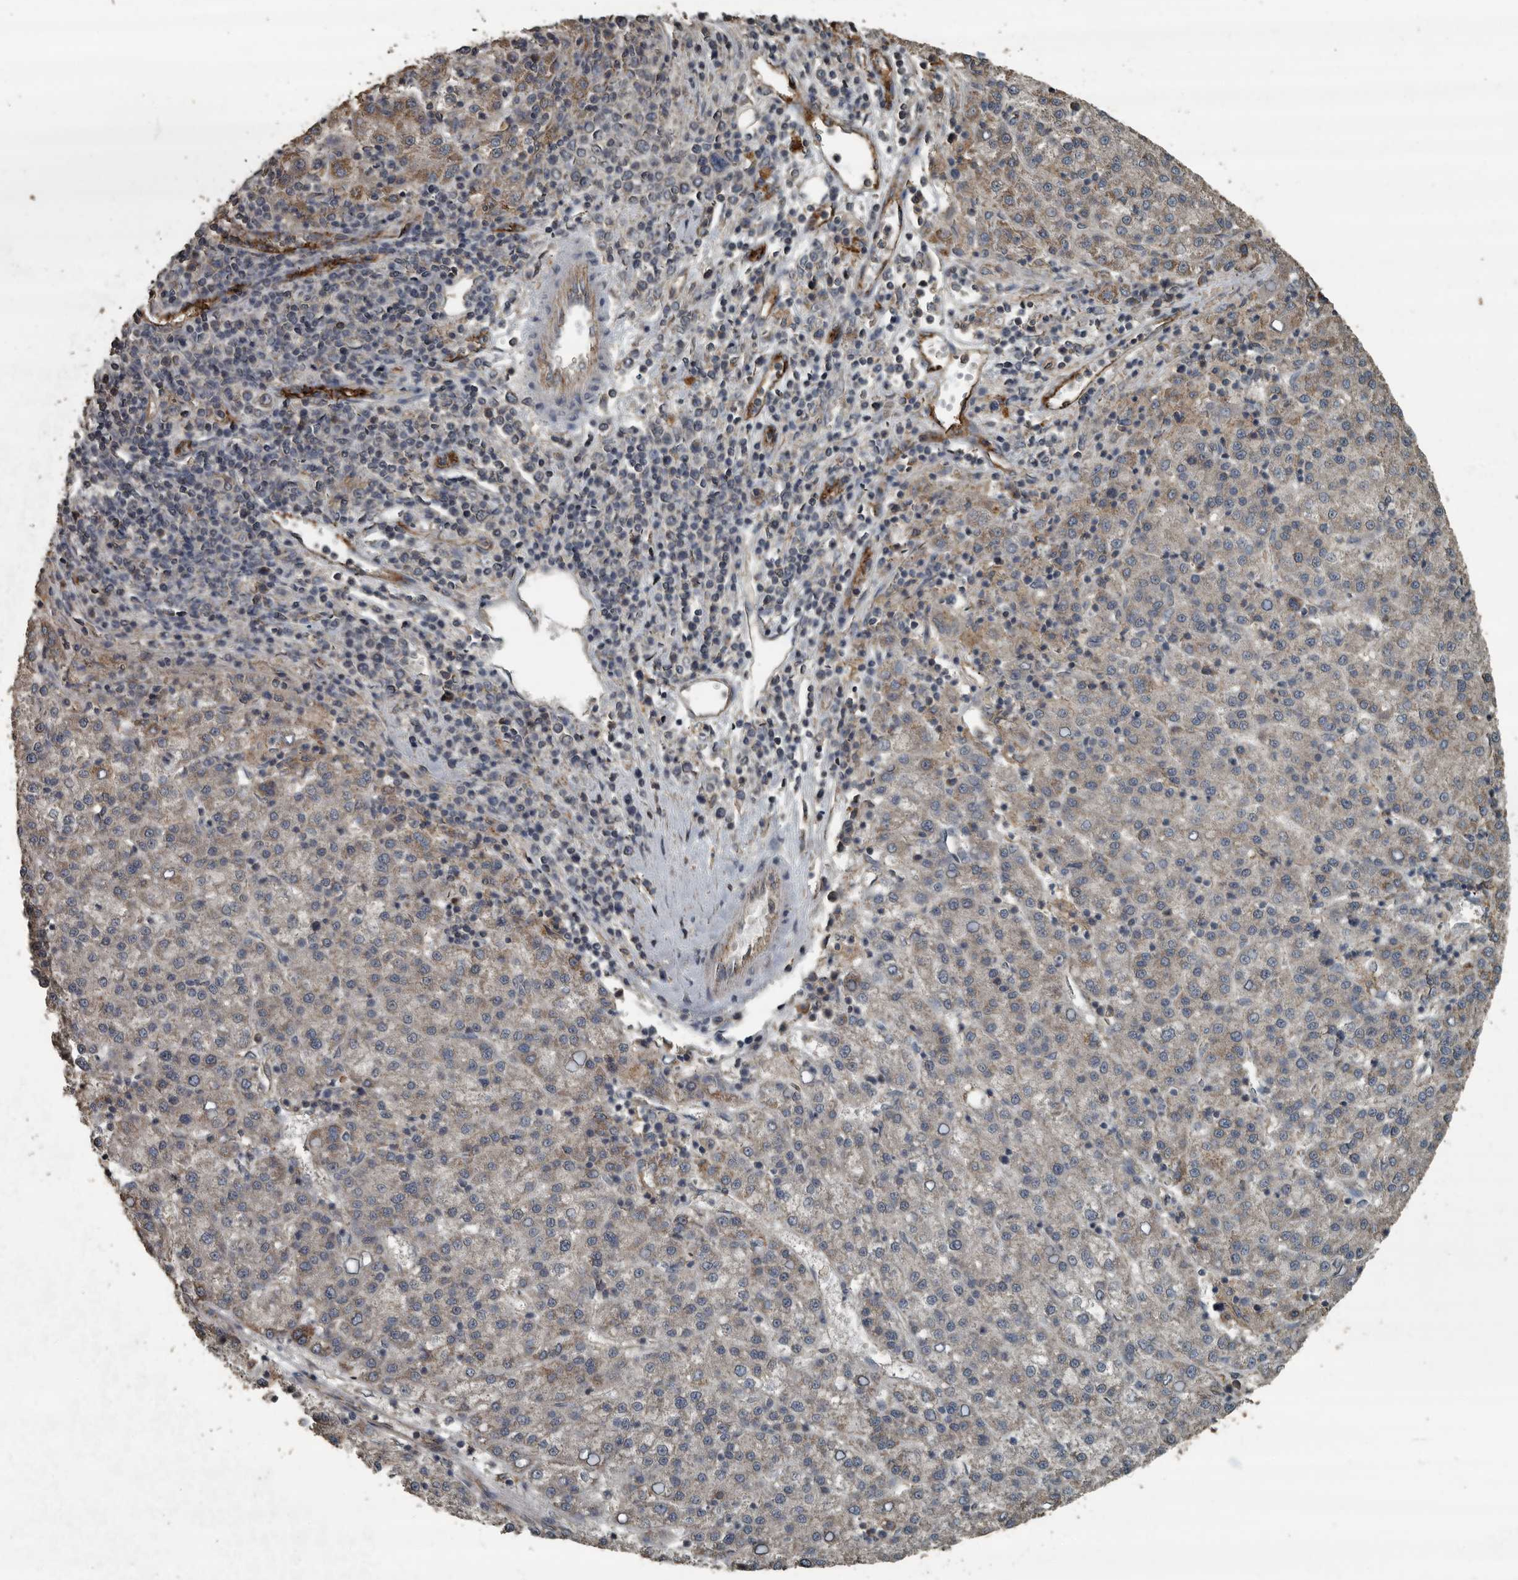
{"staining": {"intensity": "weak", "quantity": "<25%", "location": "cytoplasmic/membranous"}, "tissue": "liver cancer", "cell_type": "Tumor cells", "image_type": "cancer", "snomed": [{"axis": "morphology", "description": "Carcinoma, Hepatocellular, NOS"}, {"axis": "topography", "description": "Liver"}], "caption": "Immunohistochemistry micrograph of neoplastic tissue: human hepatocellular carcinoma (liver) stained with DAB (3,3'-diaminobenzidine) reveals no significant protein expression in tumor cells.", "gene": "IL15RA", "patient": {"sex": "female", "age": 58}}